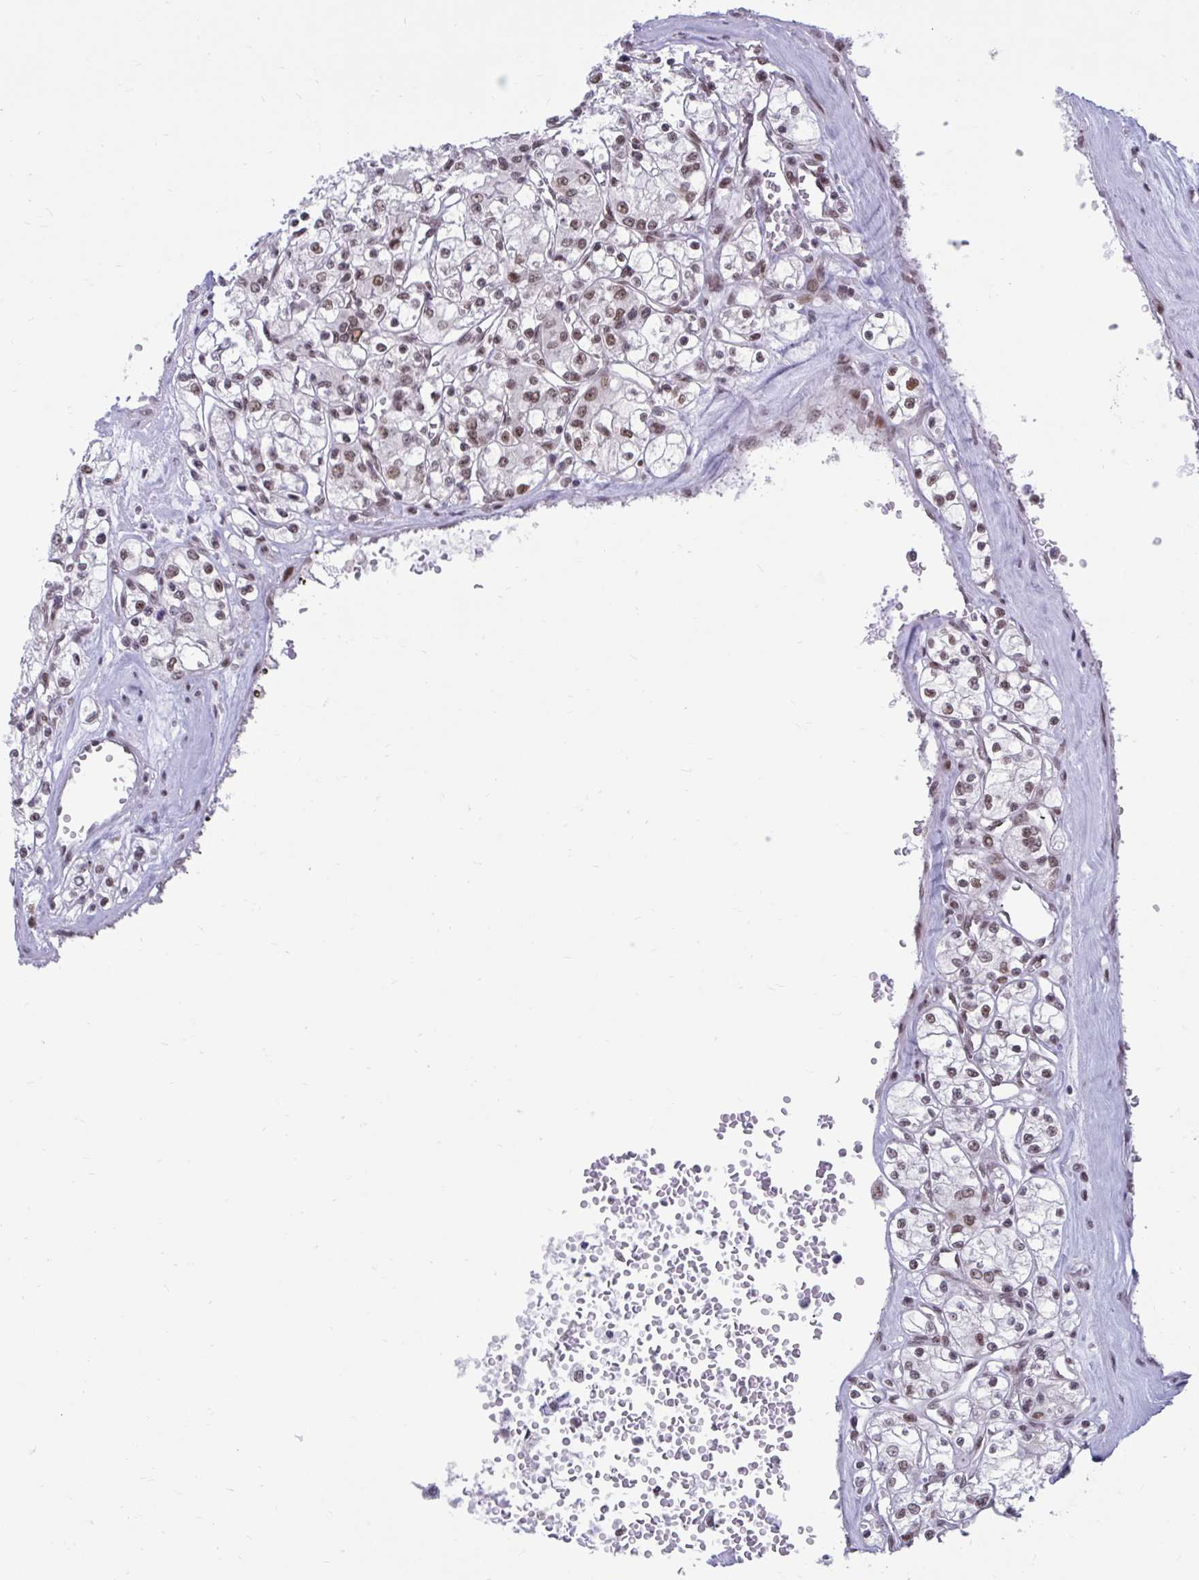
{"staining": {"intensity": "weak", "quantity": ">75%", "location": "nuclear"}, "tissue": "renal cancer", "cell_type": "Tumor cells", "image_type": "cancer", "snomed": [{"axis": "morphology", "description": "Adenocarcinoma, NOS"}, {"axis": "topography", "description": "Kidney"}], "caption": "Protein expression analysis of renal cancer (adenocarcinoma) shows weak nuclear positivity in approximately >75% of tumor cells.", "gene": "PHF10", "patient": {"sex": "female", "age": 59}}